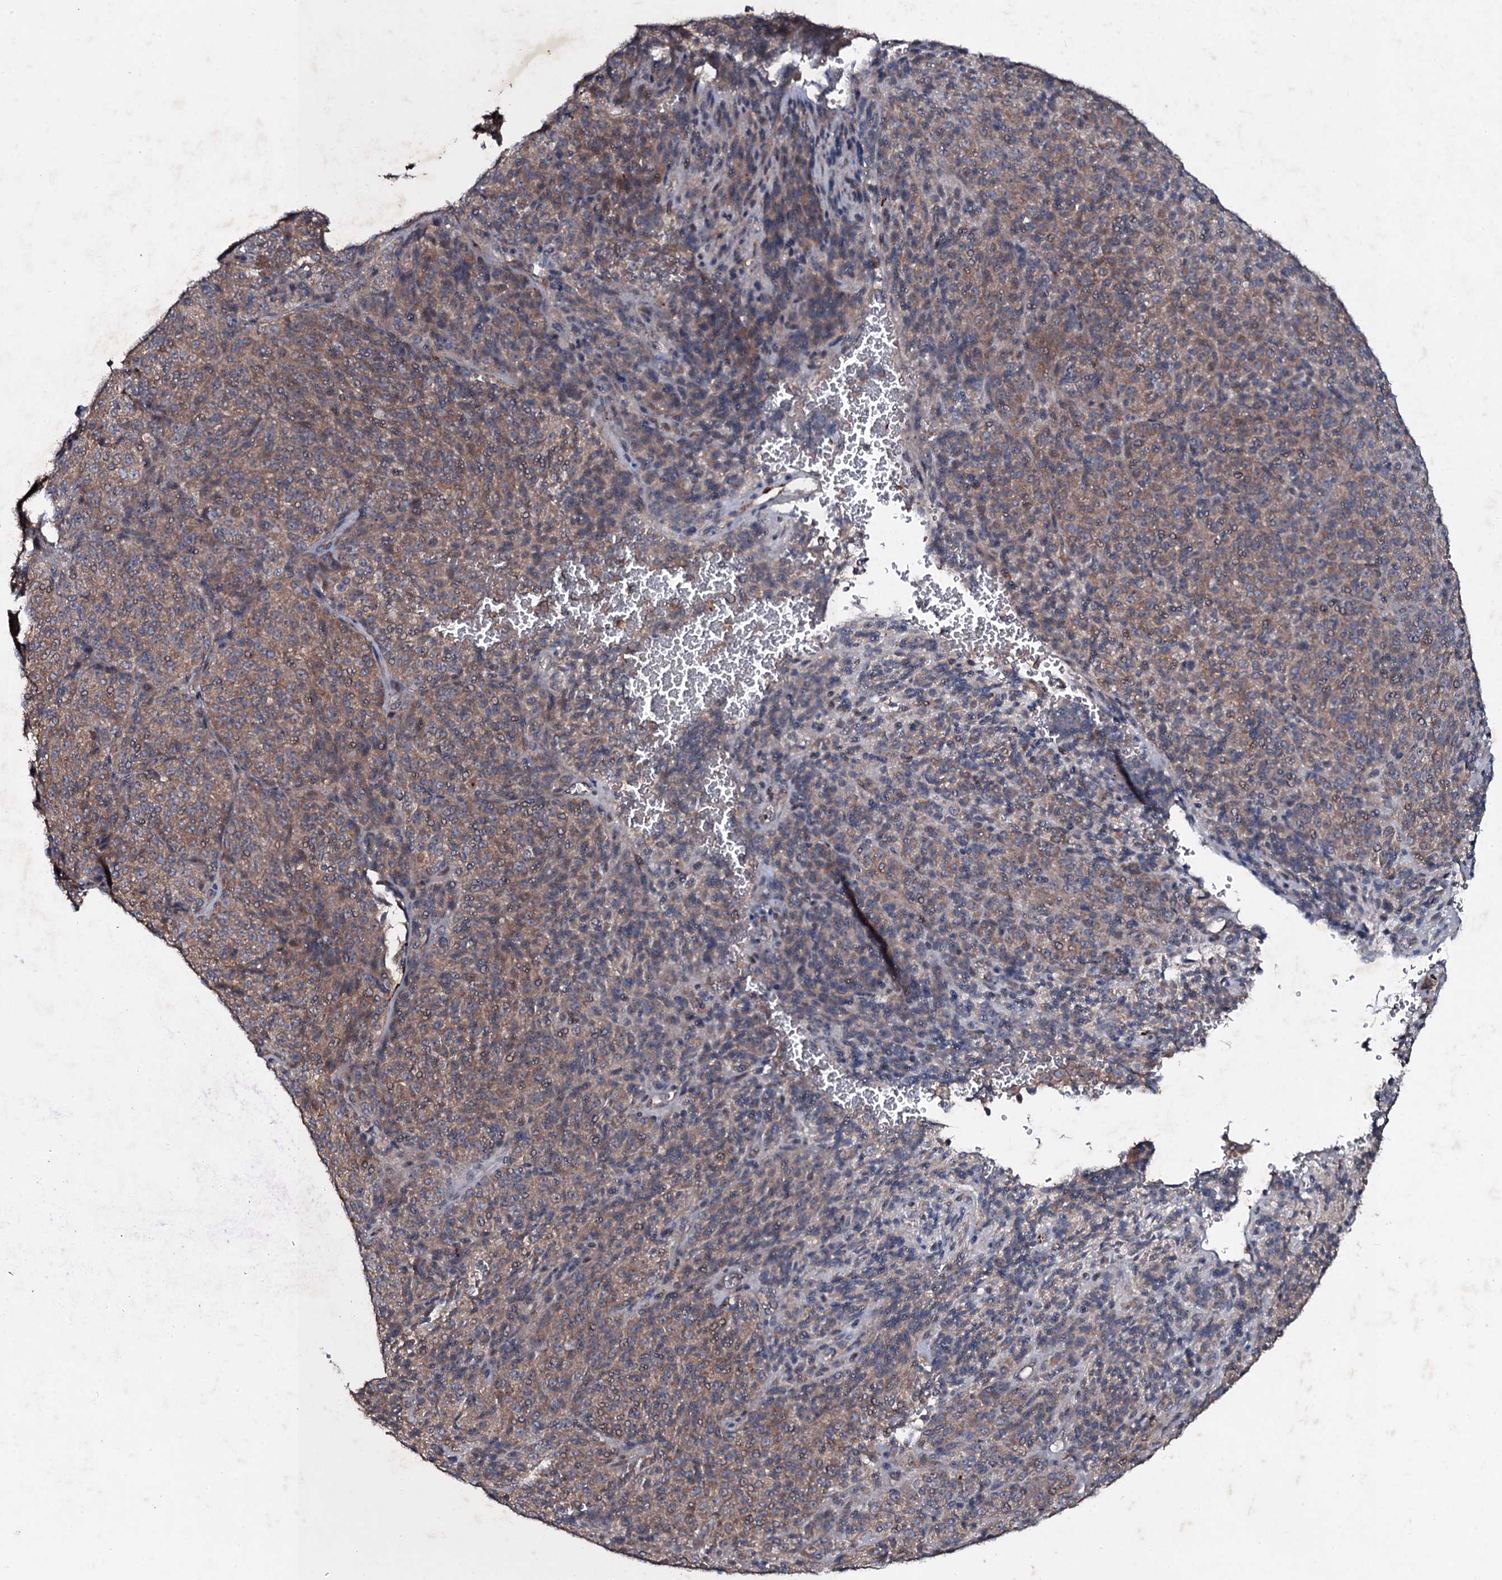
{"staining": {"intensity": "moderate", "quantity": ">75%", "location": "cytoplasmic/membranous"}, "tissue": "melanoma", "cell_type": "Tumor cells", "image_type": "cancer", "snomed": [{"axis": "morphology", "description": "Malignant melanoma, Metastatic site"}, {"axis": "topography", "description": "Brain"}], "caption": "A medium amount of moderate cytoplasmic/membranous positivity is appreciated in about >75% of tumor cells in malignant melanoma (metastatic site) tissue.", "gene": "SNAP23", "patient": {"sex": "female", "age": 56}}